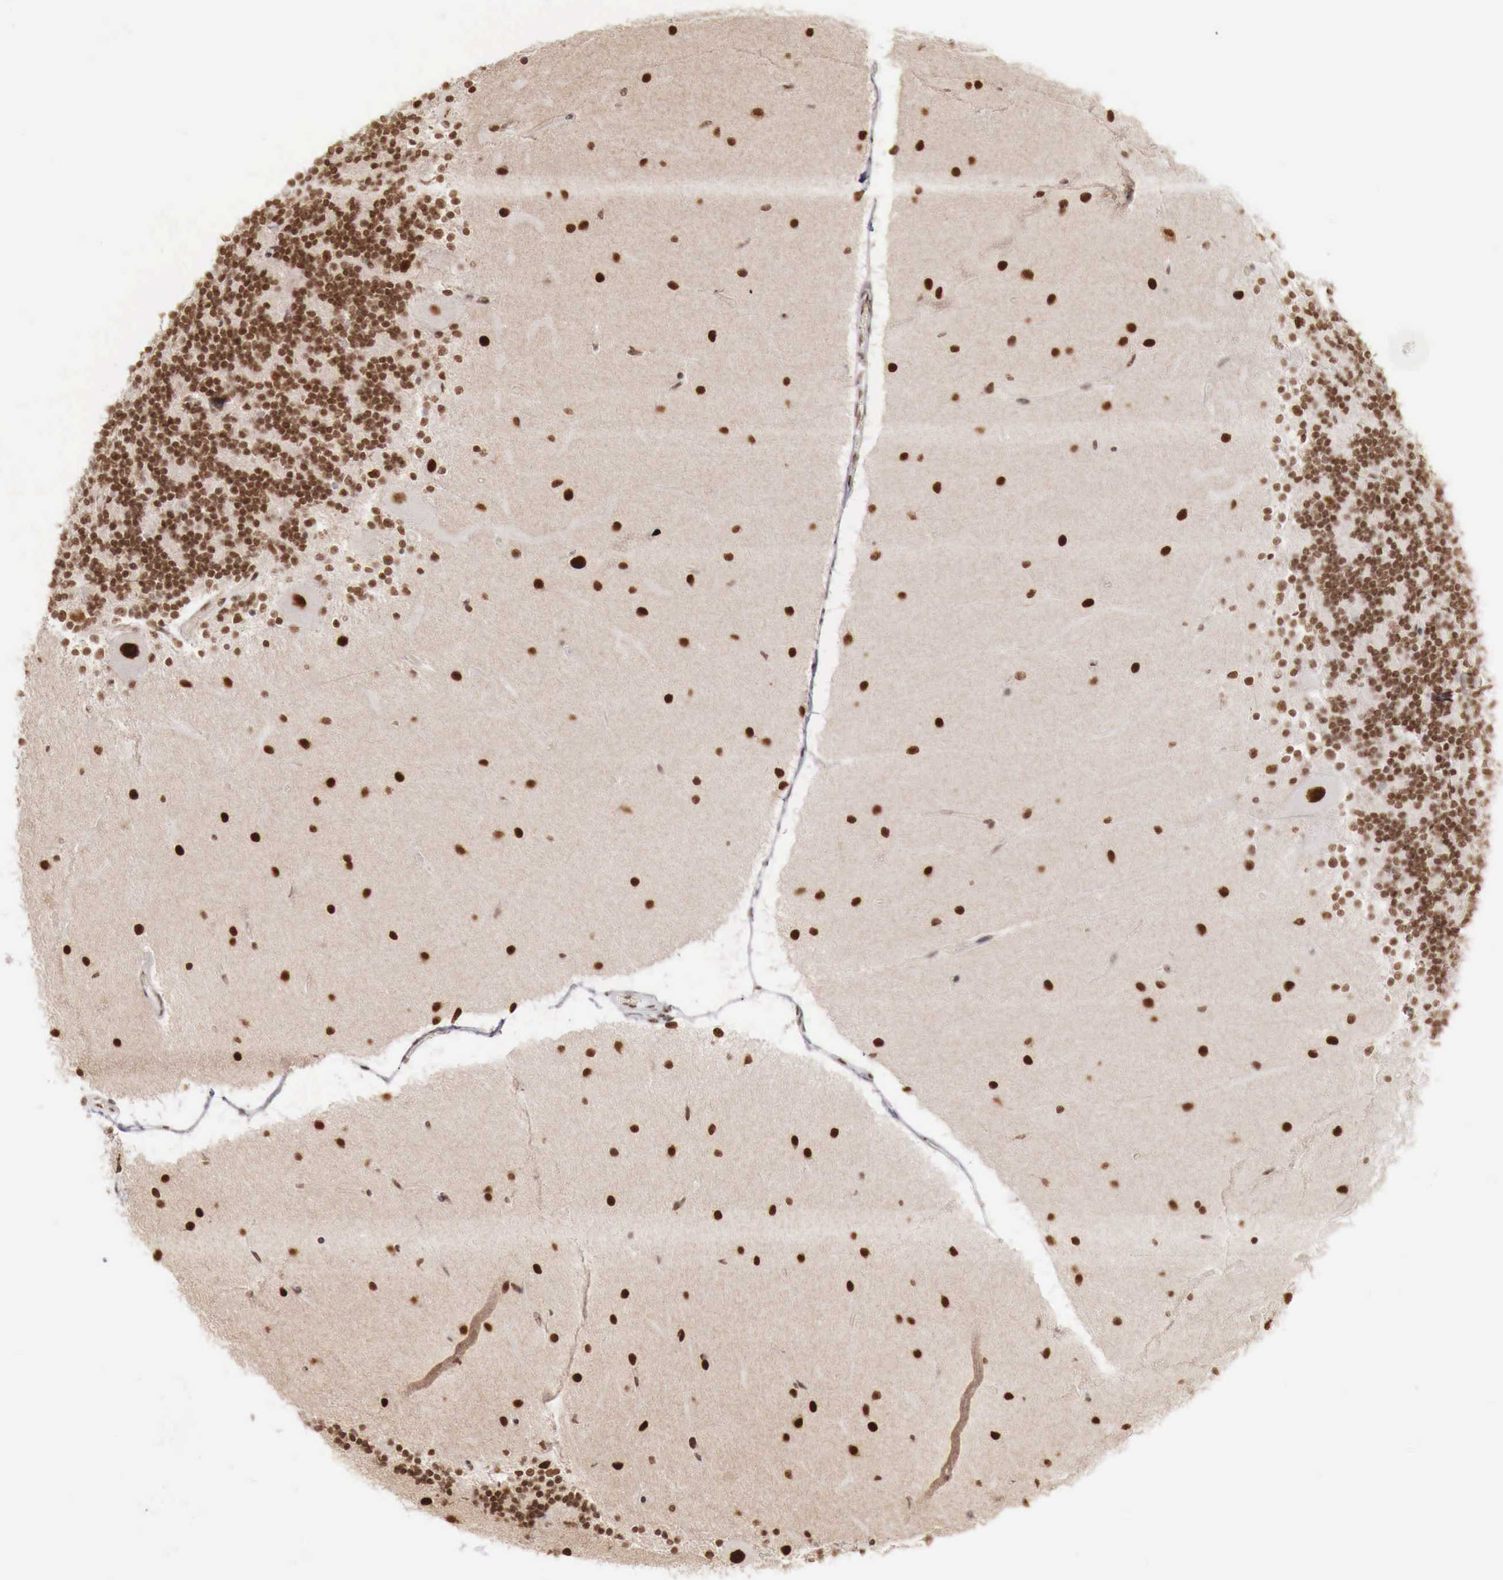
{"staining": {"intensity": "strong", "quantity": ">75%", "location": "nuclear"}, "tissue": "cerebellum", "cell_type": "Cells in granular layer", "image_type": "normal", "snomed": [{"axis": "morphology", "description": "Normal tissue, NOS"}, {"axis": "topography", "description": "Cerebellum"}], "caption": "About >75% of cells in granular layer in normal cerebellum display strong nuclear protein expression as visualized by brown immunohistochemical staining.", "gene": "PHF14", "patient": {"sex": "female", "age": 54}}